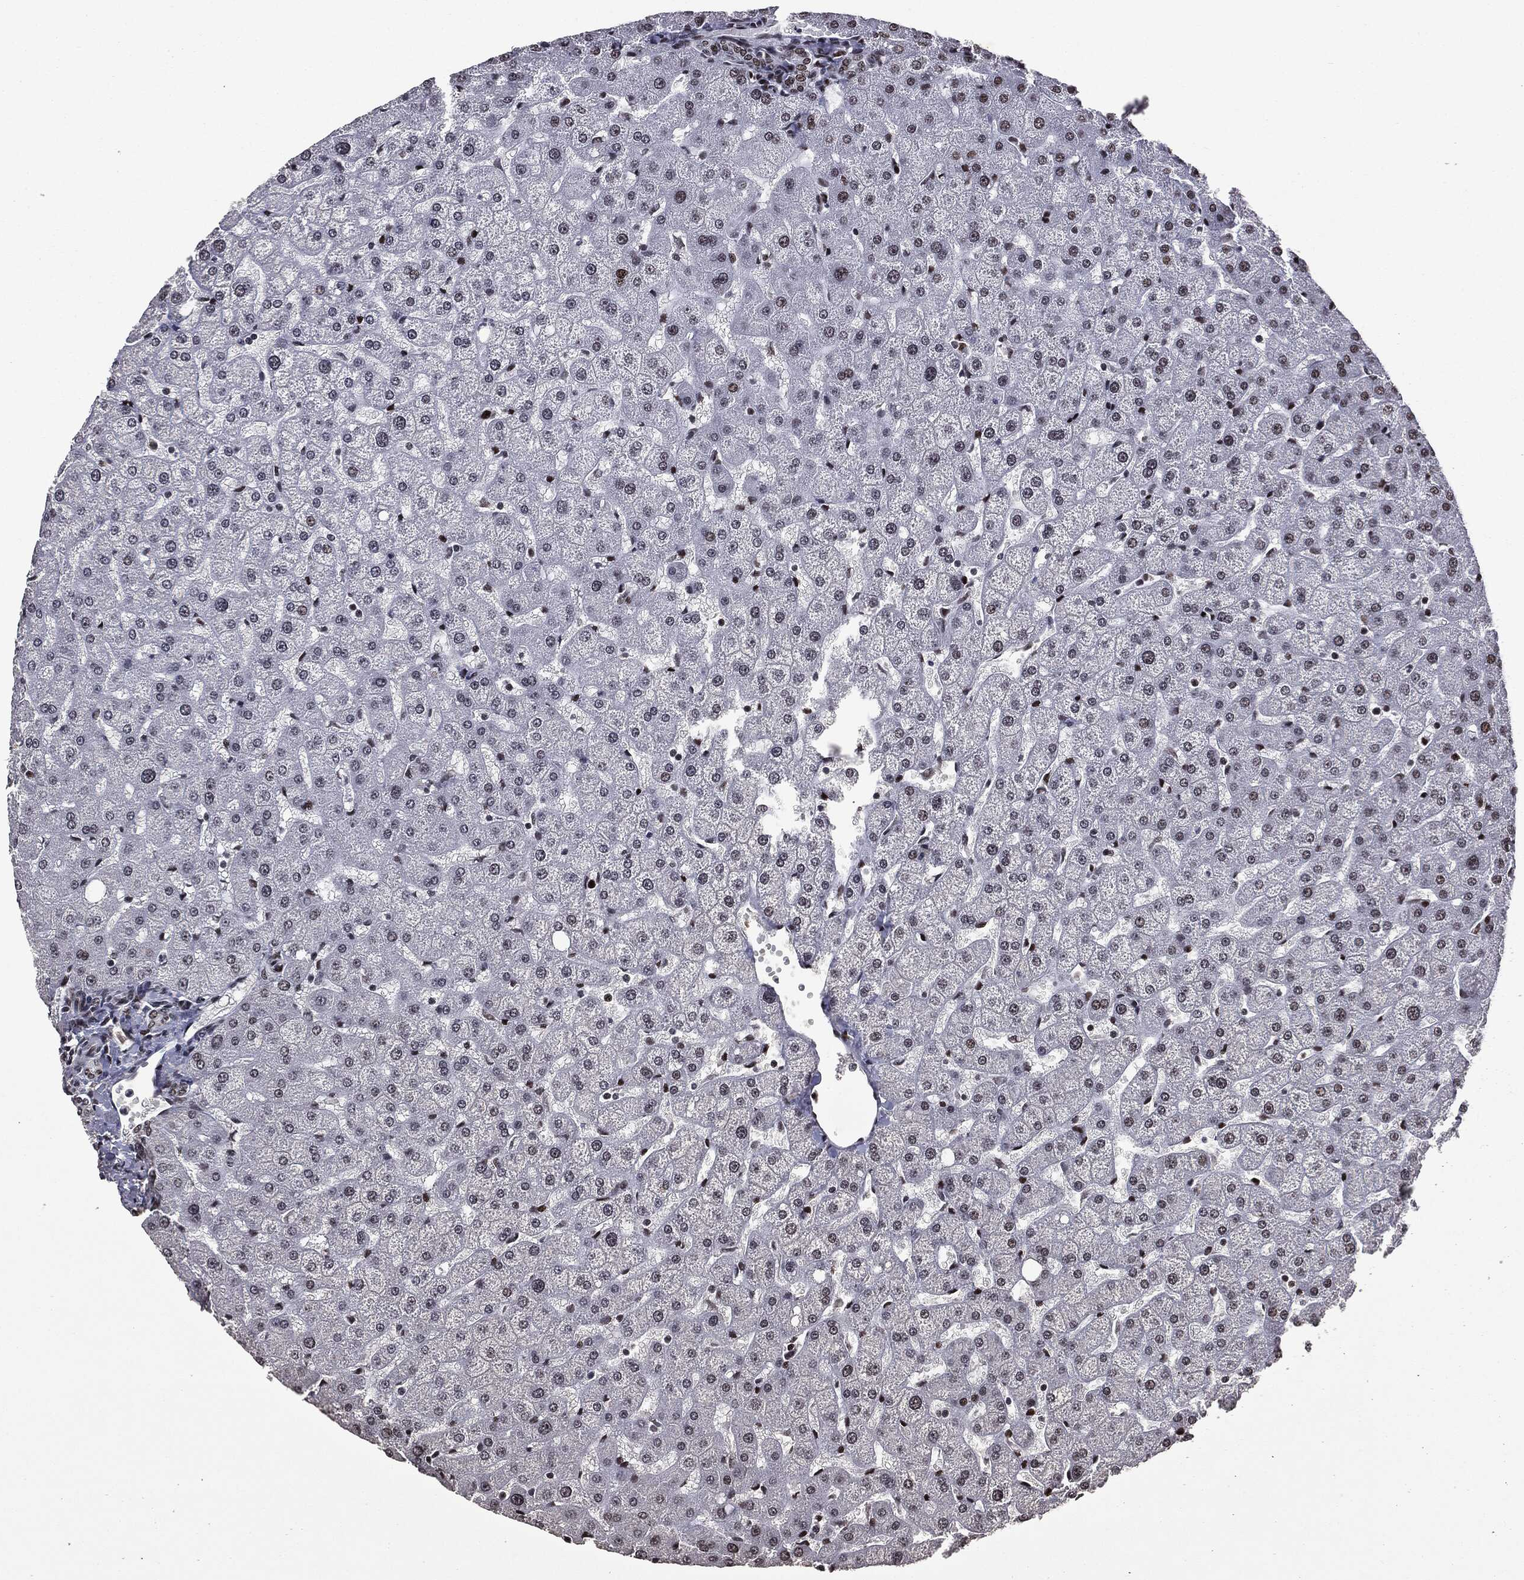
{"staining": {"intensity": "weak", "quantity": "25%-75%", "location": "nuclear"}, "tissue": "liver", "cell_type": "Cholangiocytes", "image_type": "normal", "snomed": [{"axis": "morphology", "description": "Normal tissue, NOS"}, {"axis": "topography", "description": "Liver"}], "caption": "High-magnification brightfield microscopy of normal liver stained with DAB (3,3'-diaminobenzidine) (brown) and counterstained with hematoxylin (blue). cholangiocytes exhibit weak nuclear expression is present in about25%-75% of cells. (IHC, brightfield microscopy, high magnification).", "gene": "MSH2", "patient": {"sex": "female", "age": 50}}